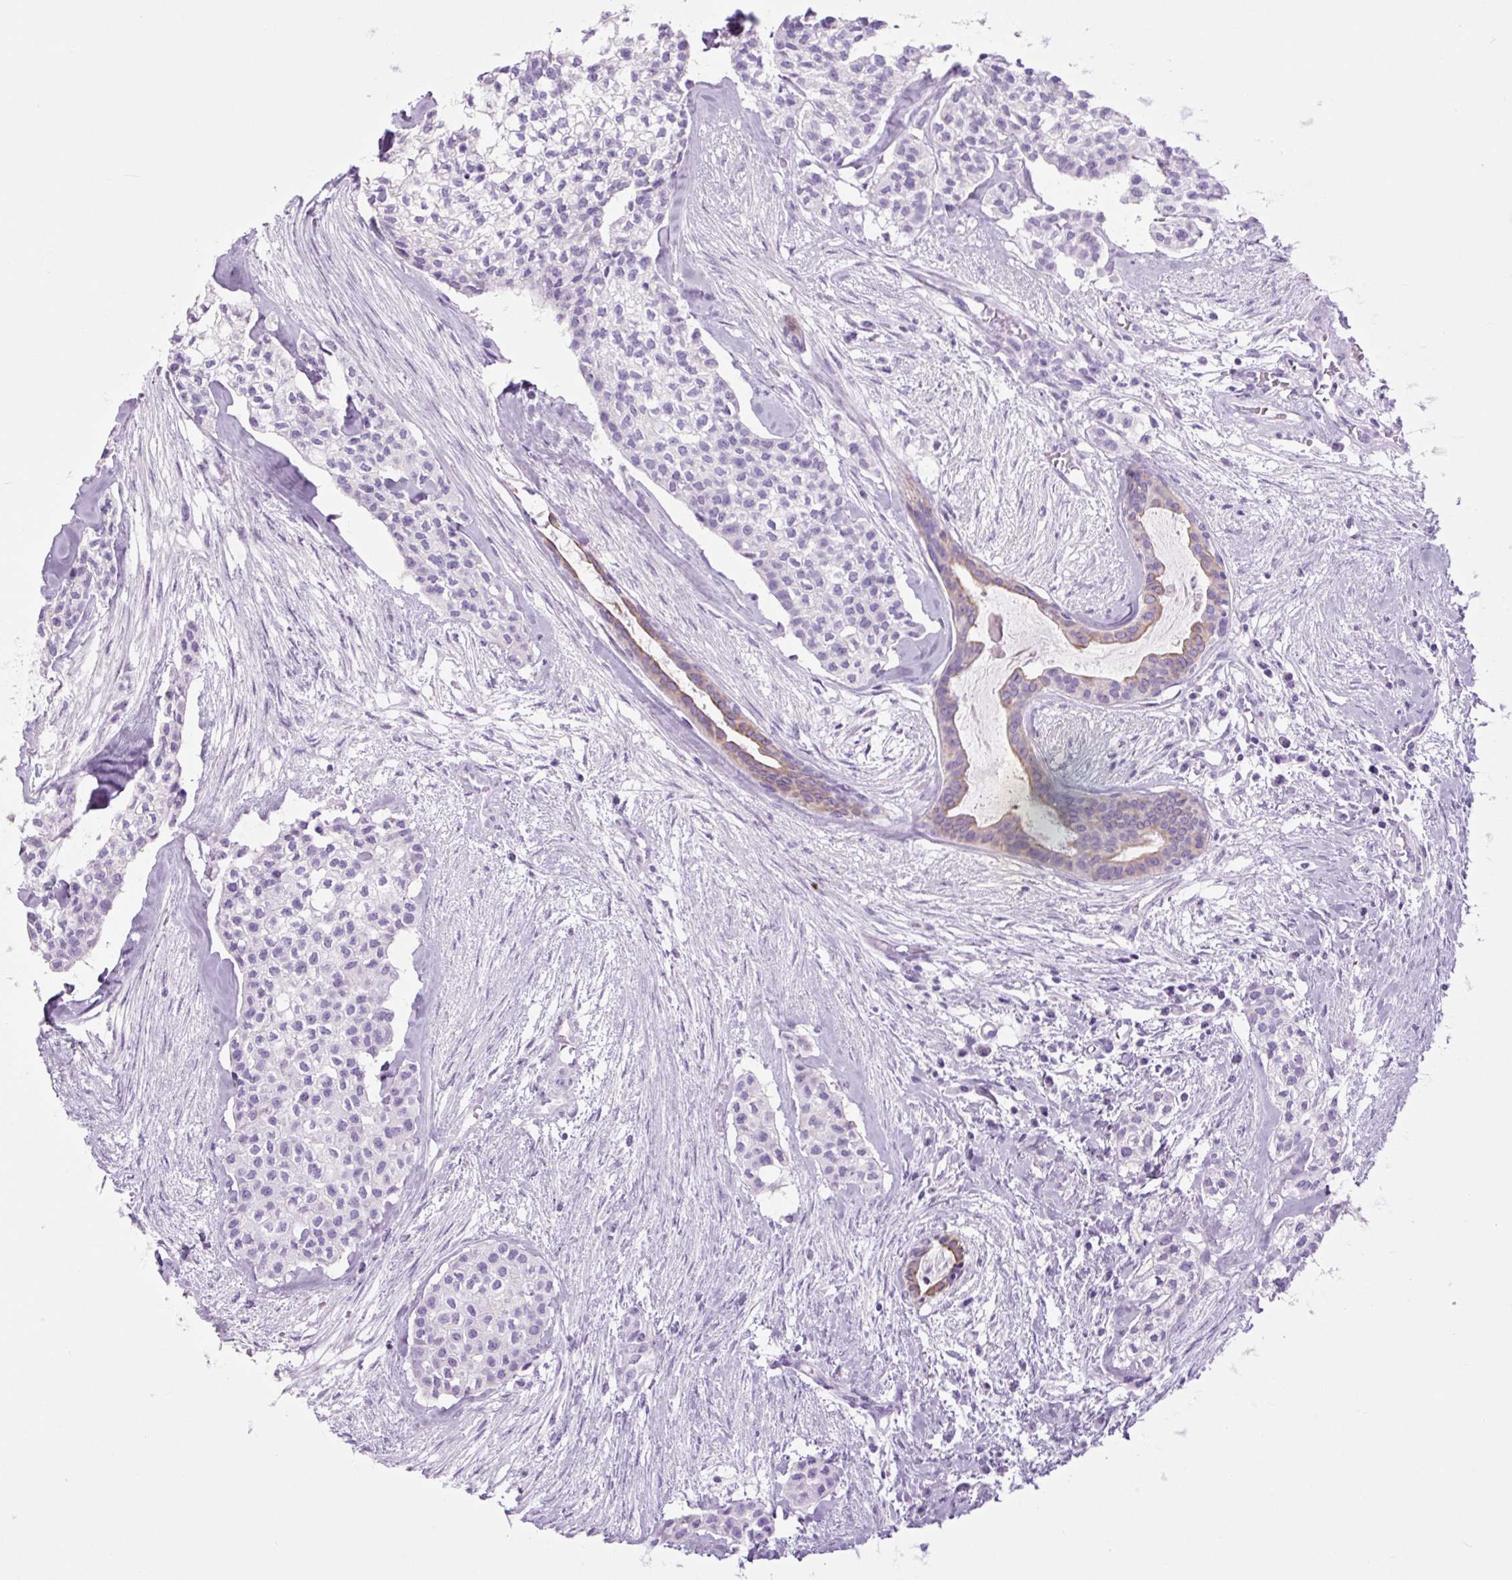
{"staining": {"intensity": "negative", "quantity": "none", "location": "none"}, "tissue": "head and neck cancer", "cell_type": "Tumor cells", "image_type": "cancer", "snomed": [{"axis": "morphology", "description": "Adenocarcinoma, NOS"}, {"axis": "topography", "description": "Head-Neck"}], "caption": "This image is of adenocarcinoma (head and neck) stained with IHC to label a protein in brown with the nuclei are counter-stained blue. There is no expression in tumor cells.", "gene": "TFF2", "patient": {"sex": "male", "age": 81}}